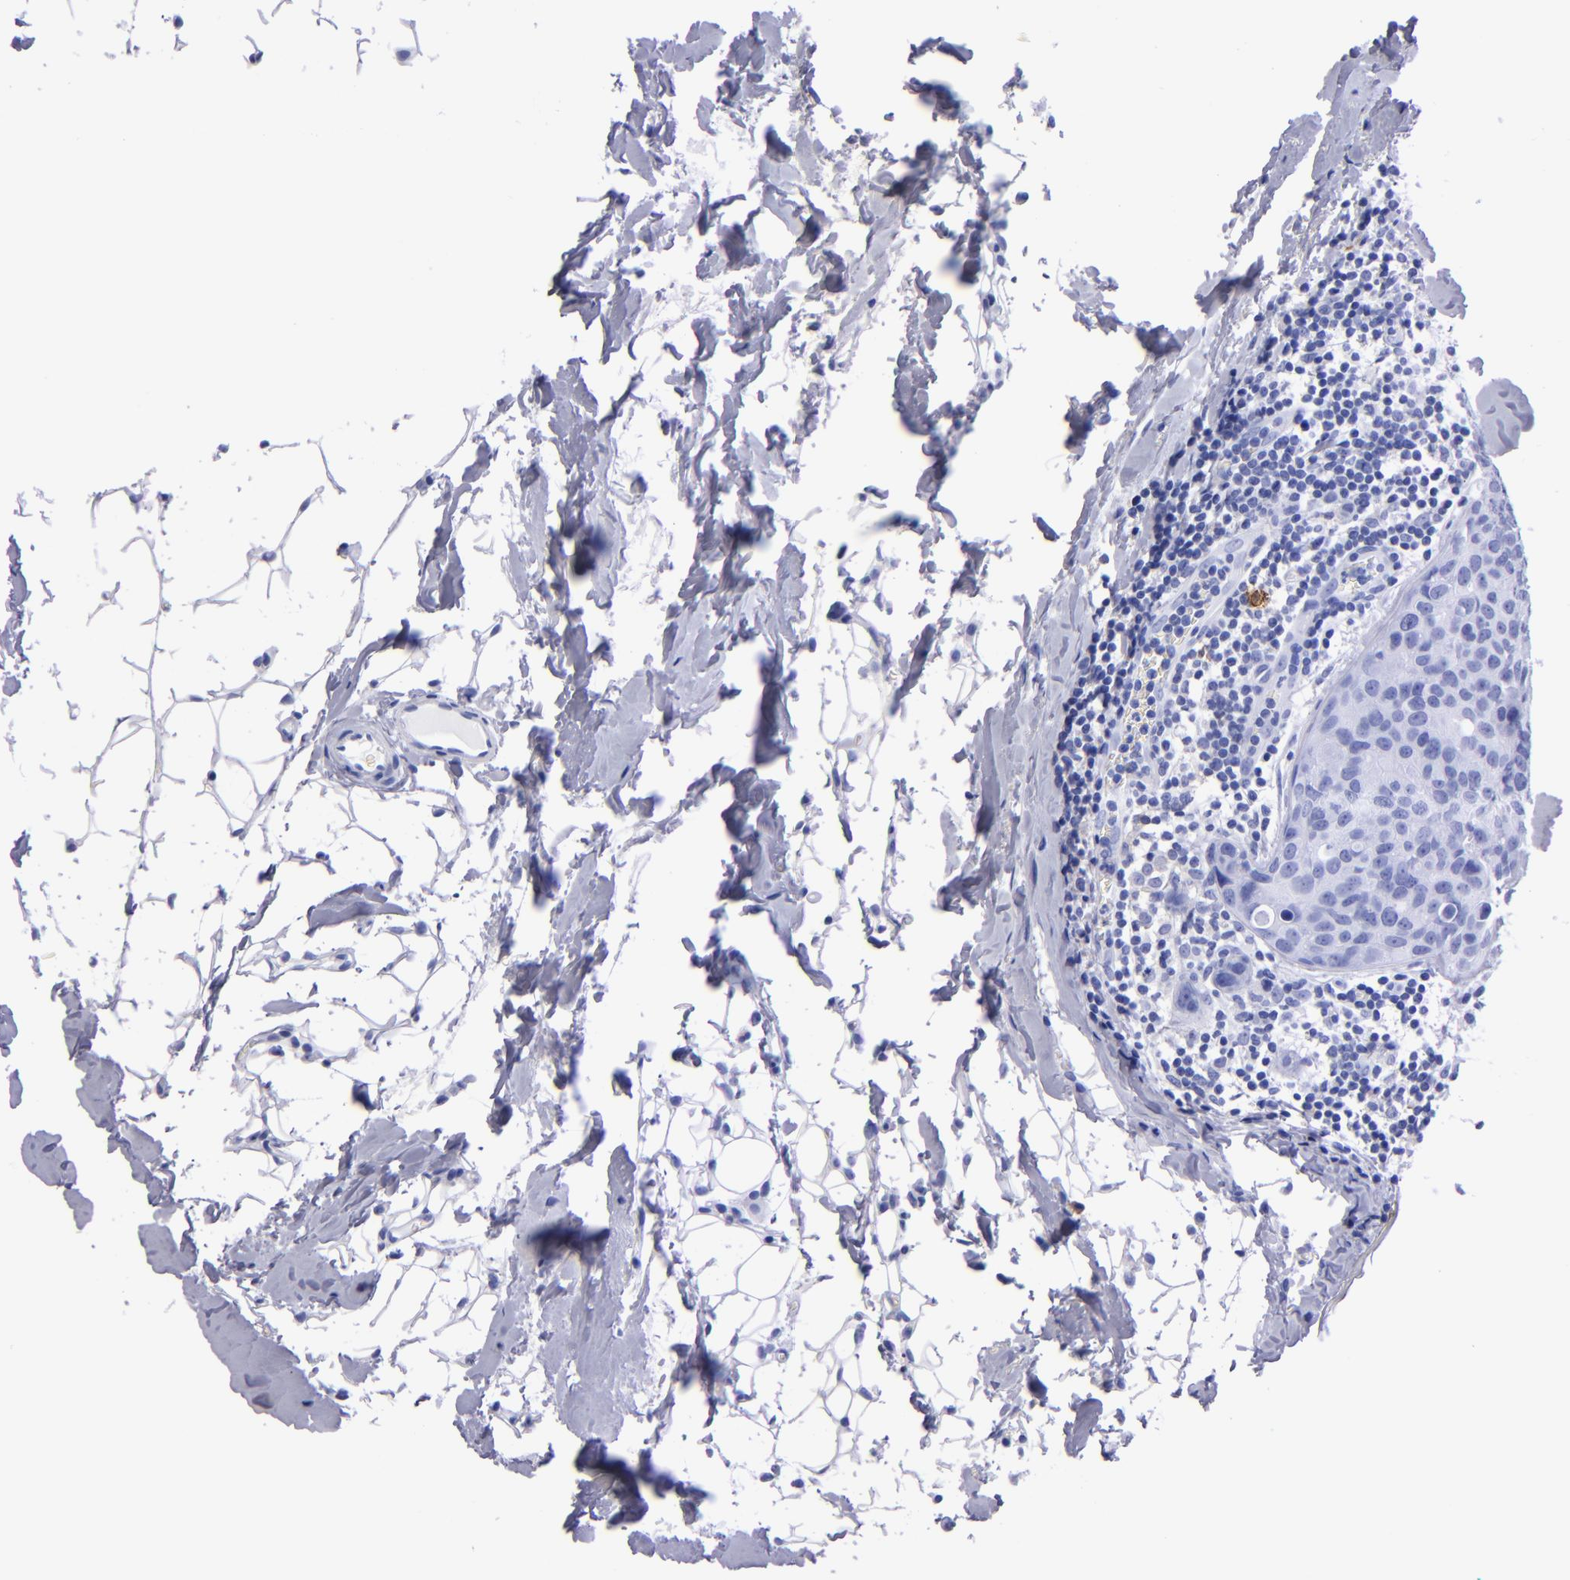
{"staining": {"intensity": "negative", "quantity": "none", "location": "none"}, "tissue": "breast cancer", "cell_type": "Tumor cells", "image_type": "cancer", "snomed": [{"axis": "morphology", "description": "Duct carcinoma"}, {"axis": "topography", "description": "Breast"}], "caption": "Image shows no protein expression in tumor cells of breast infiltrating ductal carcinoma tissue.", "gene": "CD38", "patient": {"sex": "female", "age": 24}}